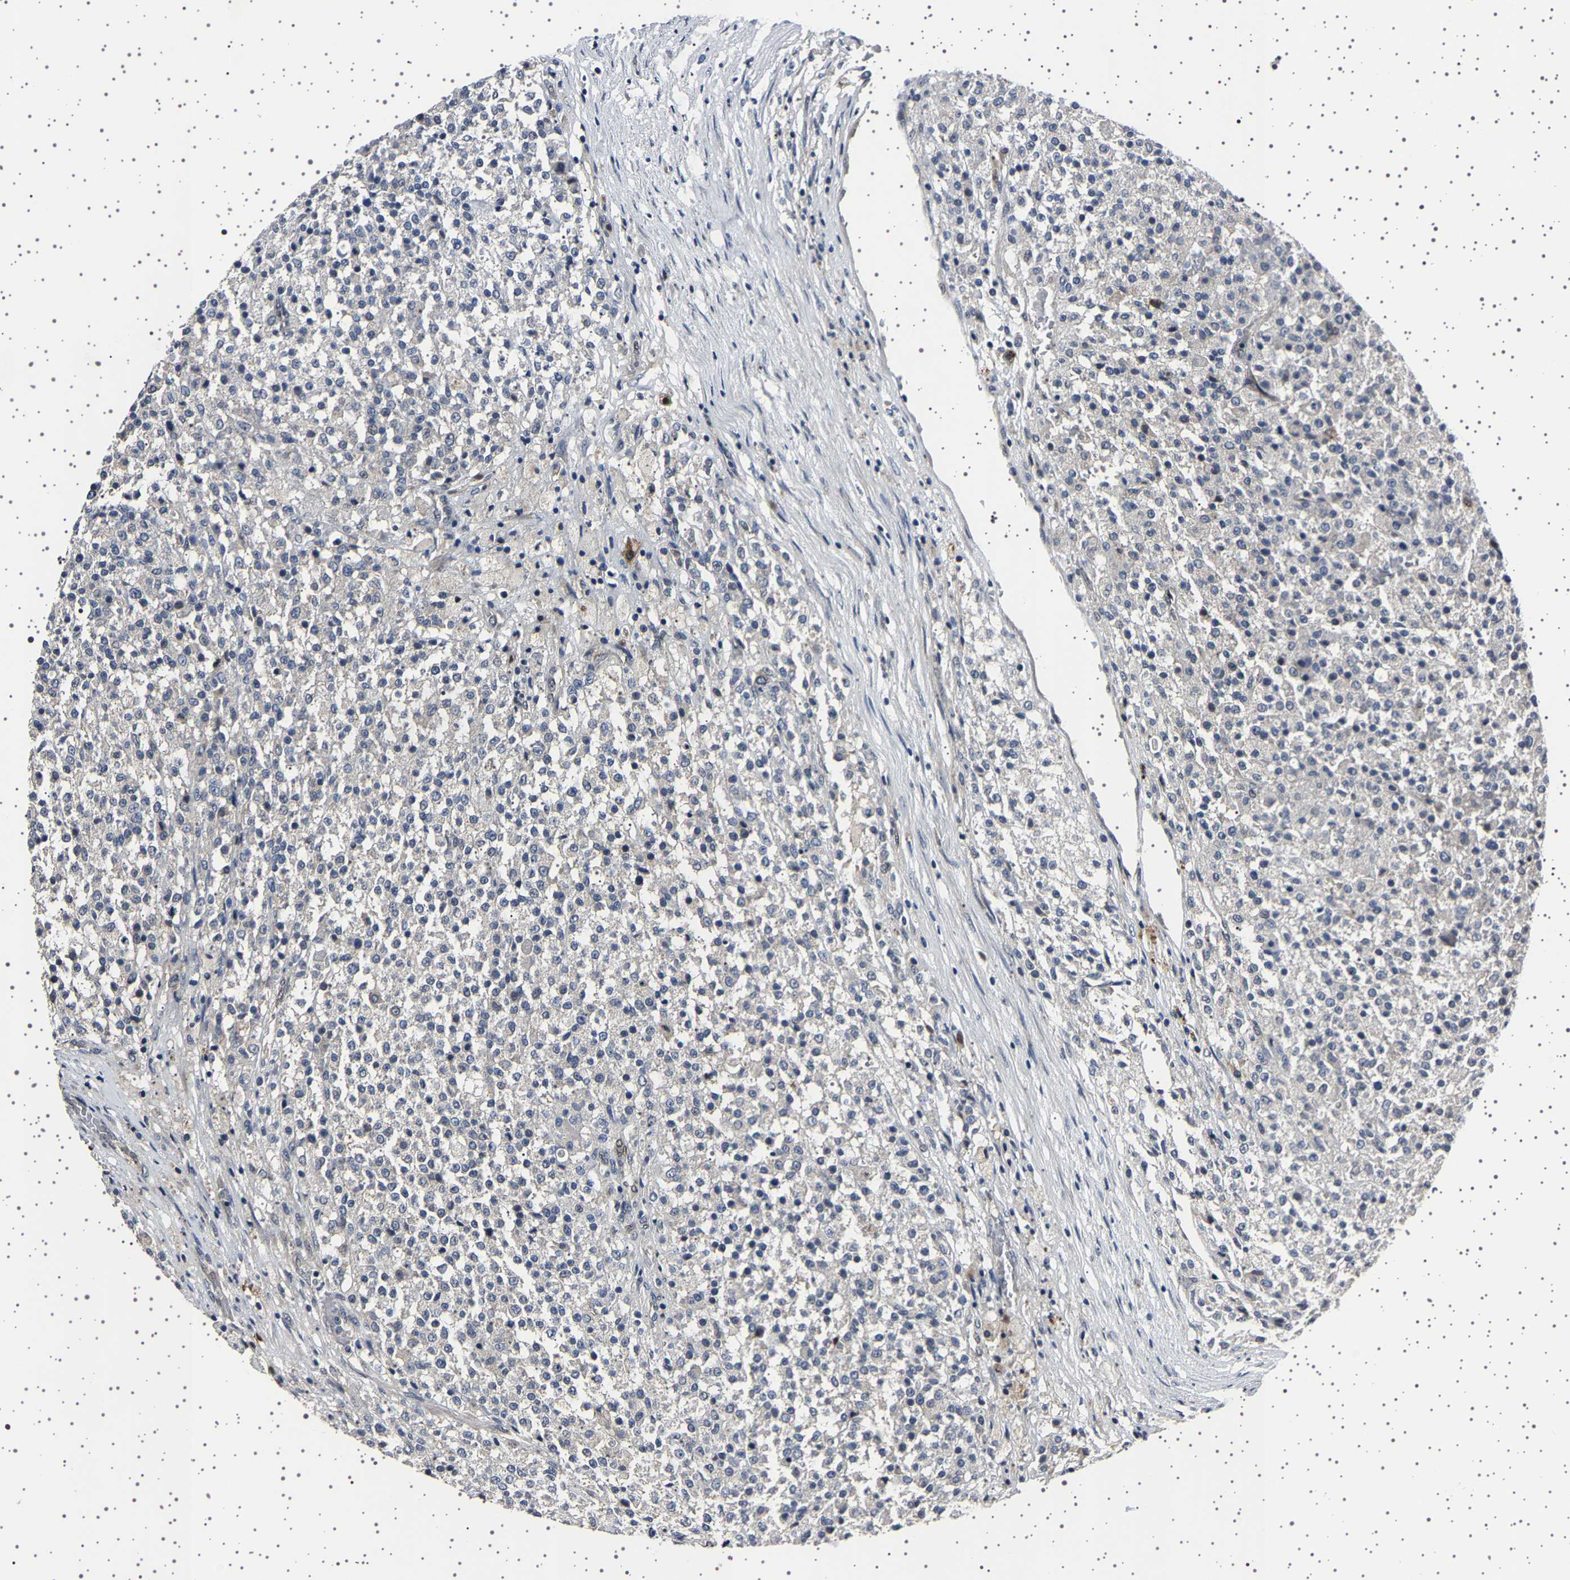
{"staining": {"intensity": "negative", "quantity": "none", "location": "none"}, "tissue": "testis cancer", "cell_type": "Tumor cells", "image_type": "cancer", "snomed": [{"axis": "morphology", "description": "Seminoma, NOS"}, {"axis": "topography", "description": "Testis"}], "caption": "Immunohistochemistry of testis seminoma shows no expression in tumor cells.", "gene": "IL10RB", "patient": {"sex": "male", "age": 59}}